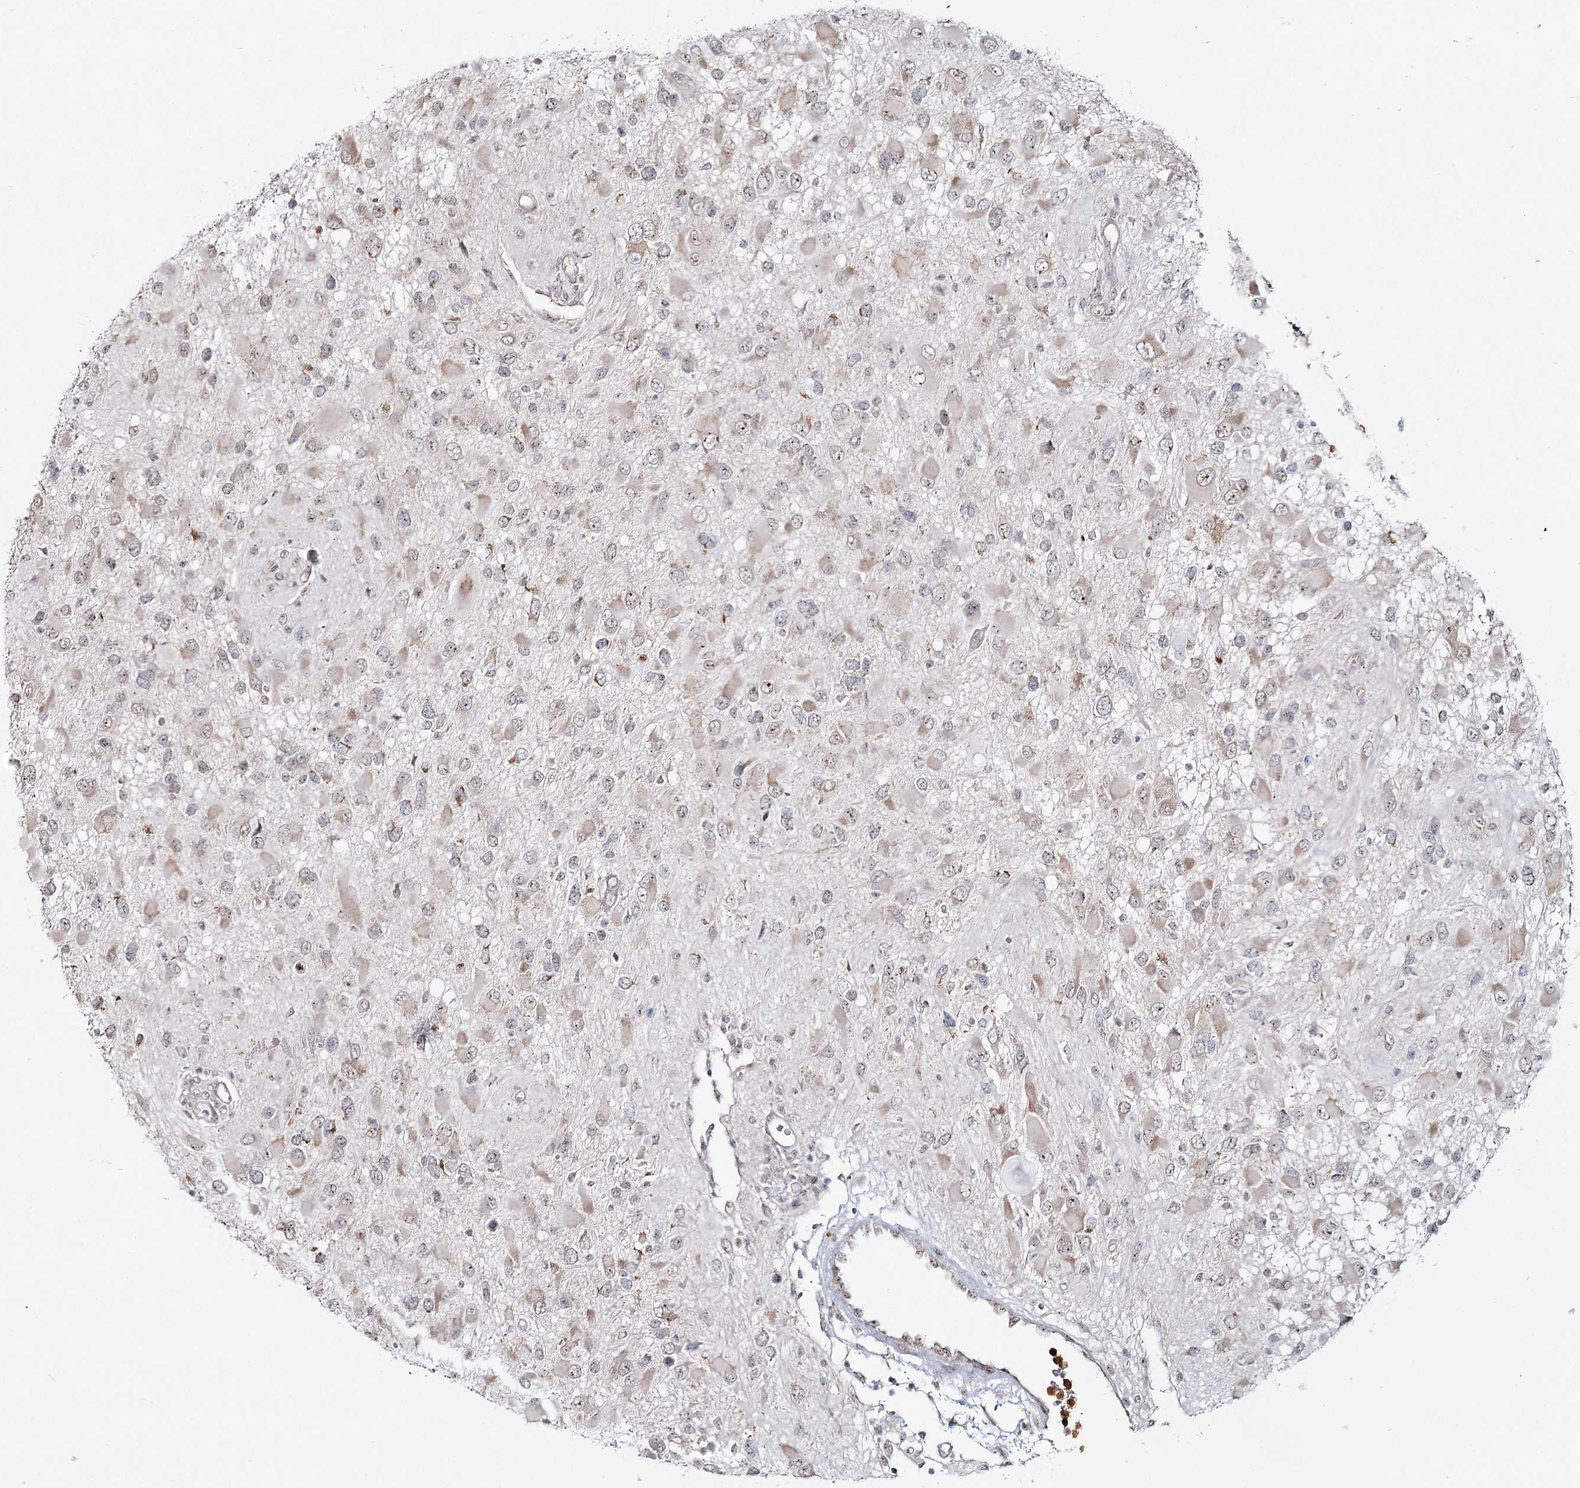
{"staining": {"intensity": "weak", "quantity": "25%-75%", "location": "cytoplasmic/membranous"}, "tissue": "glioma", "cell_type": "Tumor cells", "image_type": "cancer", "snomed": [{"axis": "morphology", "description": "Glioma, malignant, High grade"}, {"axis": "topography", "description": "Brain"}], "caption": "Glioma stained with immunohistochemistry shows weak cytoplasmic/membranous staining in approximately 25%-75% of tumor cells.", "gene": "ATAD1", "patient": {"sex": "male", "age": 53}}